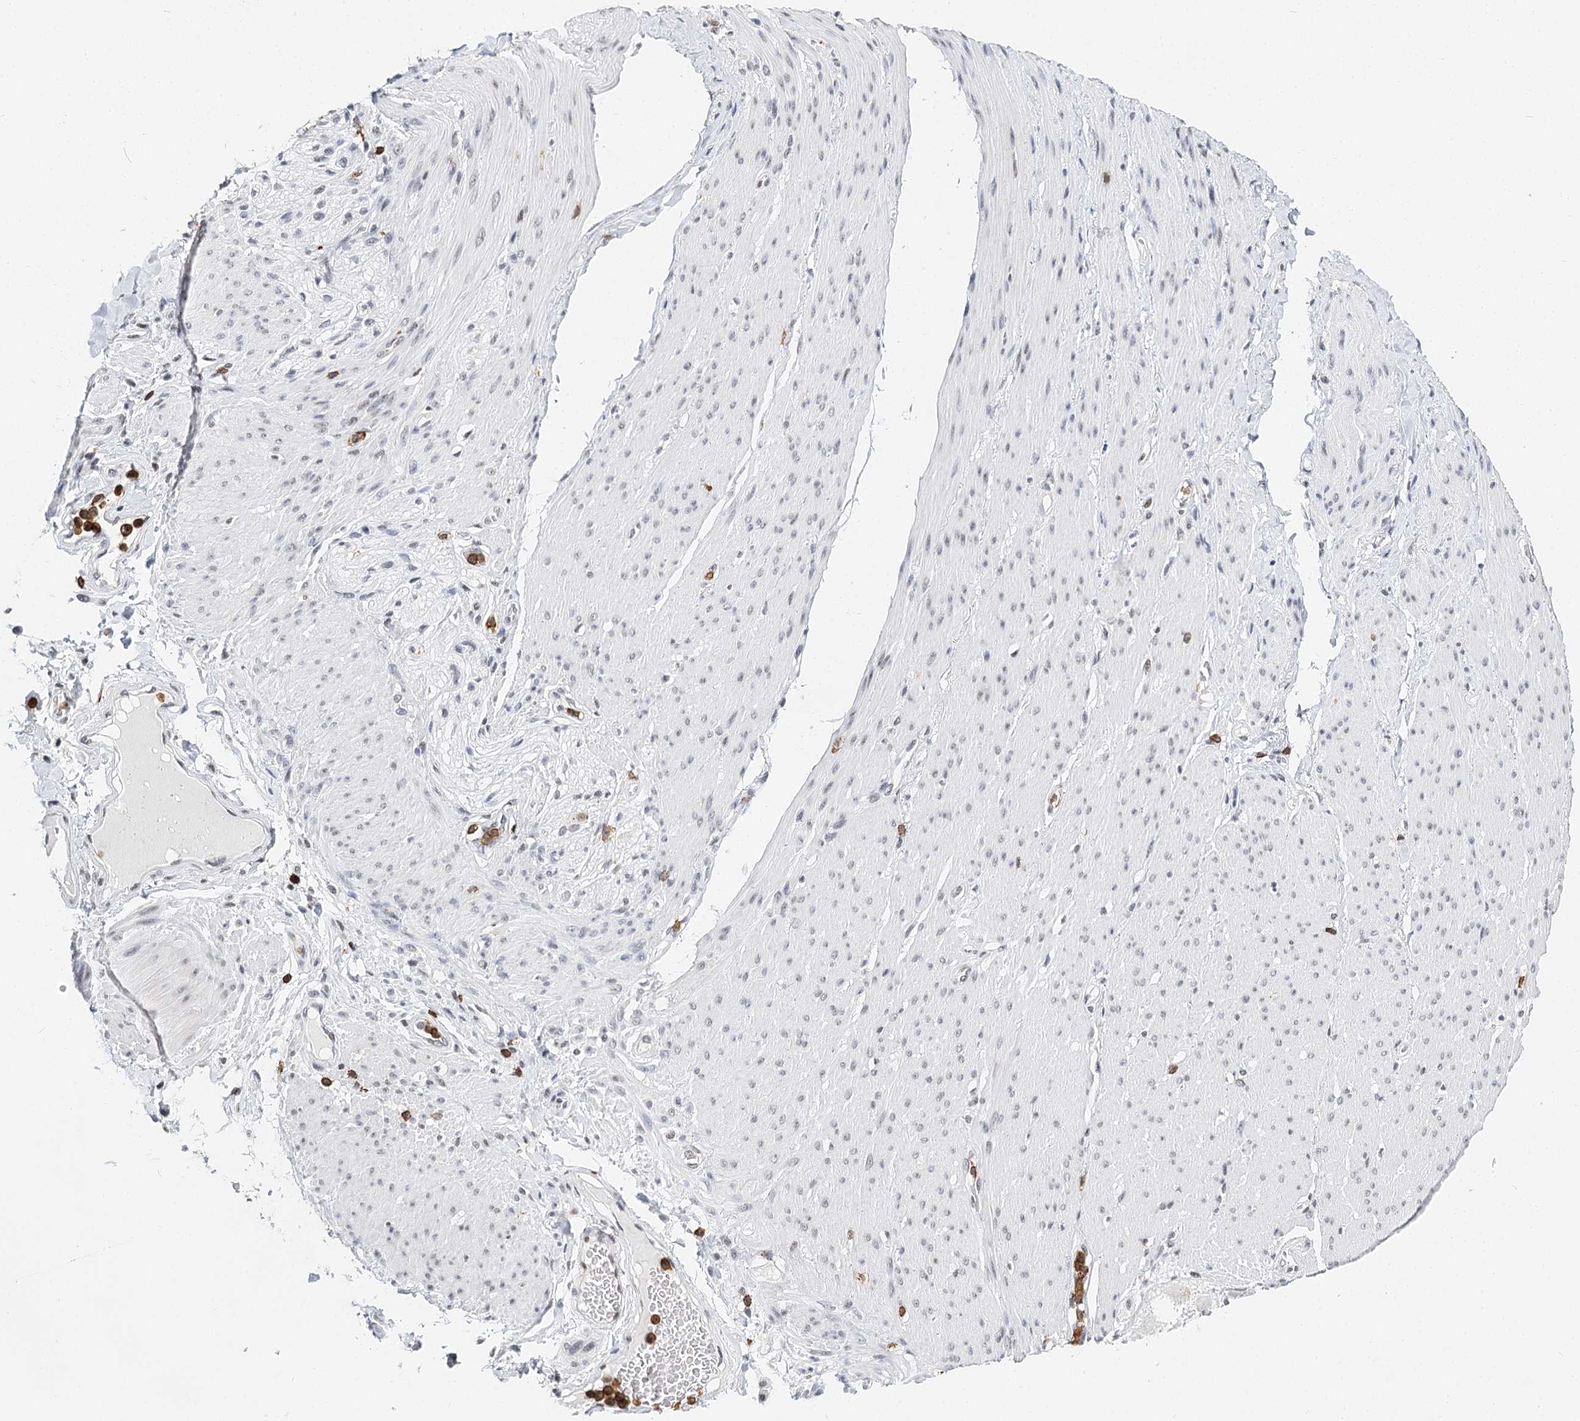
{"staining": {"intensity": "negative", "quantity": "none", "location": "none"}, "tissue": "adipose tissue", "cell_type": "Adipocytes", "image_type": "normal", "snomed": [{"axis": "morphology", "description": "Normal tissue, NOS"}, {"axis": "topography", "description": "Colon"}, {"axis": "topography", "description": "Peripheral nerve tissue"}], "caption": "This is an immunohistochemistry image of normal human adipose tissue. There is no positivity in adipocytes.", "gene": "BARD1", "patient": {"sex": "female", "age": 61}}